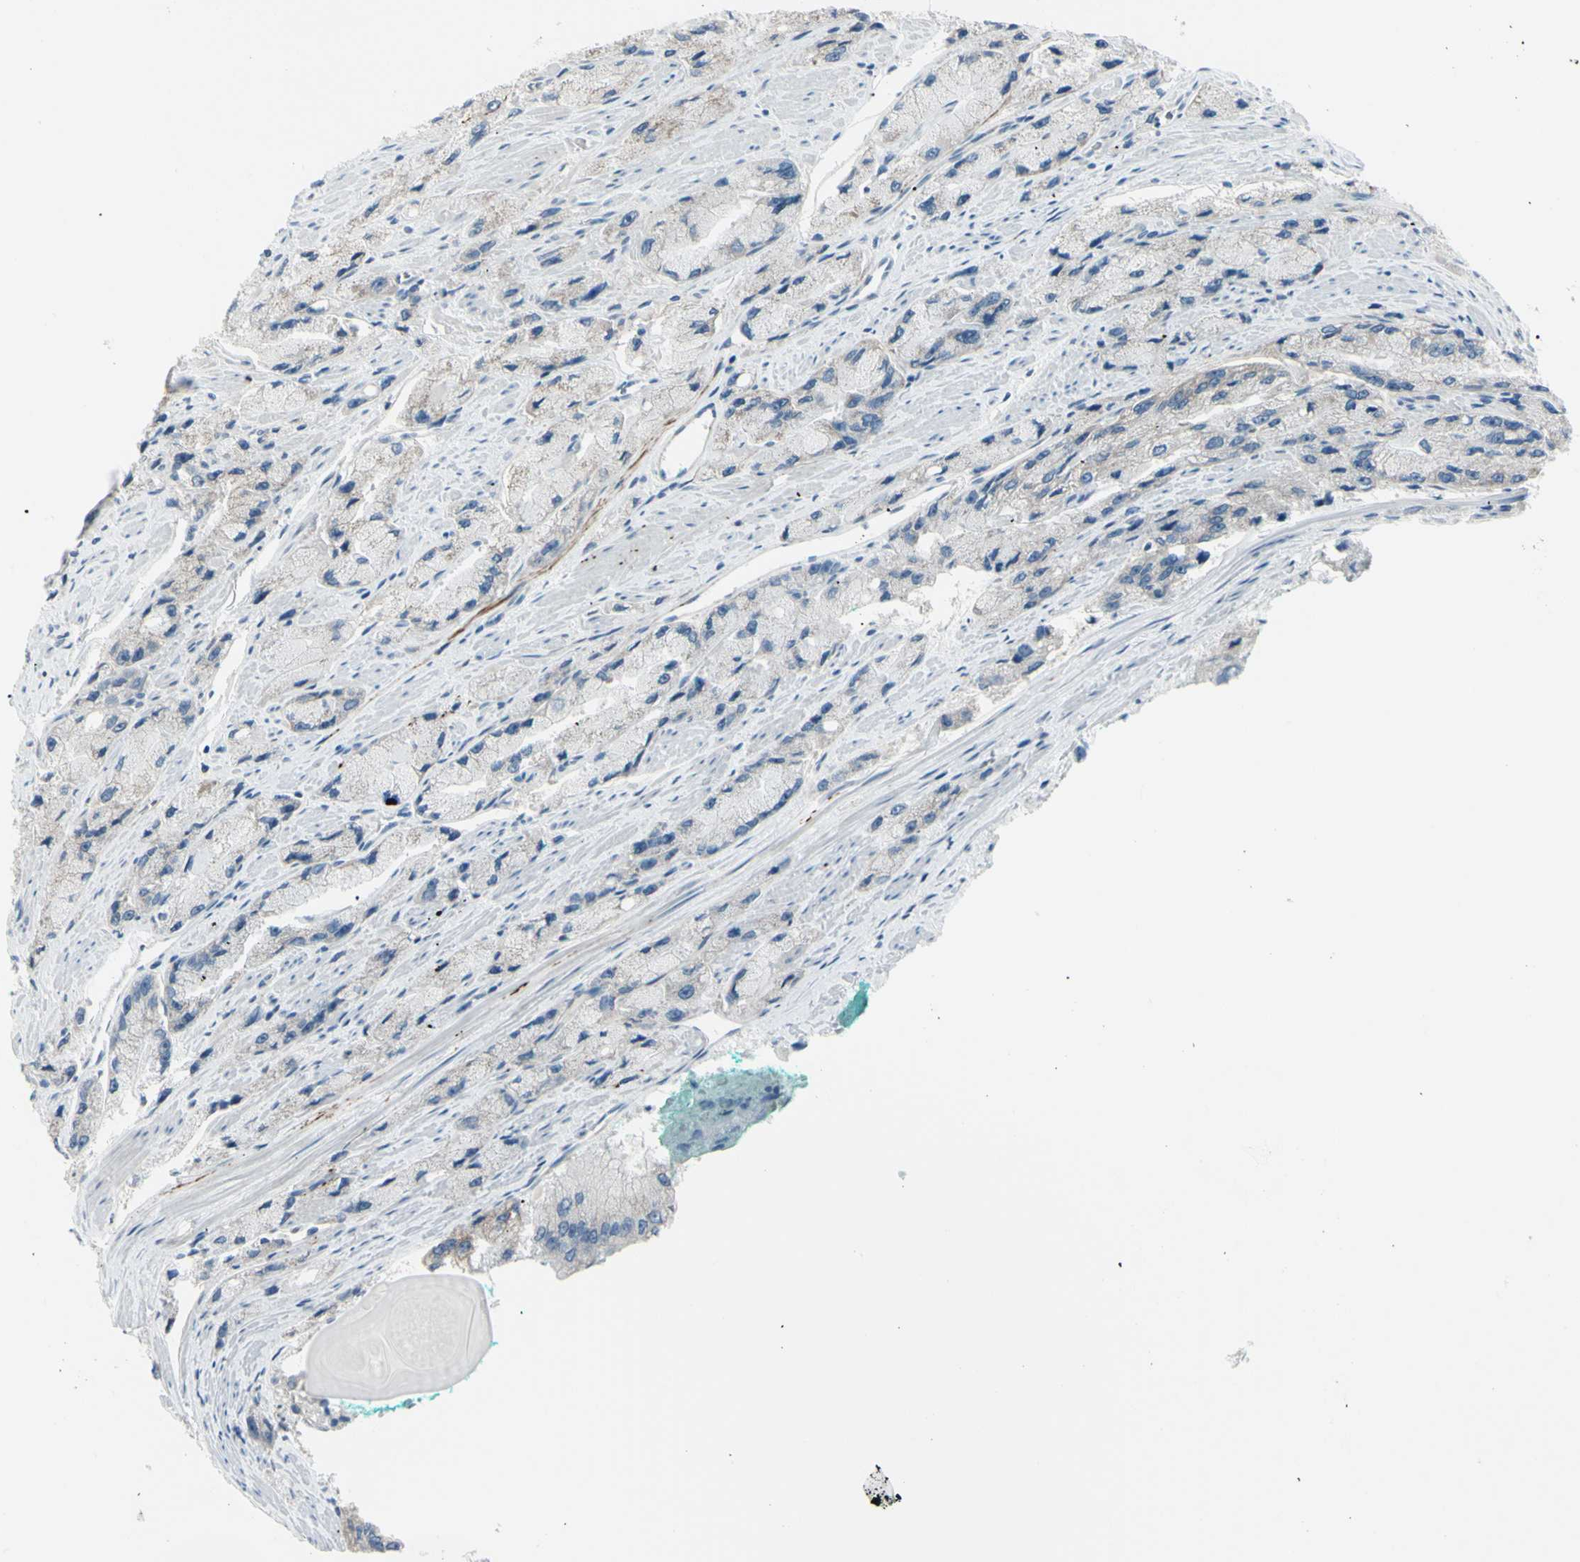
{"staining": {"intensity": "negative", "quantity": "none", "location": "none"}, "tissue": "prostate cancer", "cell_type": "Tumor cells", "image_type": "cancer", "snomed": [{"axis": "morphology", "description": "Adenocarcinoma, High grade"}, {"axis": "topography", "description": "Prostate"}], "caption": "Tumor cells show no significant positivity in prostate cancer.", "gene": "GPR34", "patient": {"sex": "male", "age": 58}}